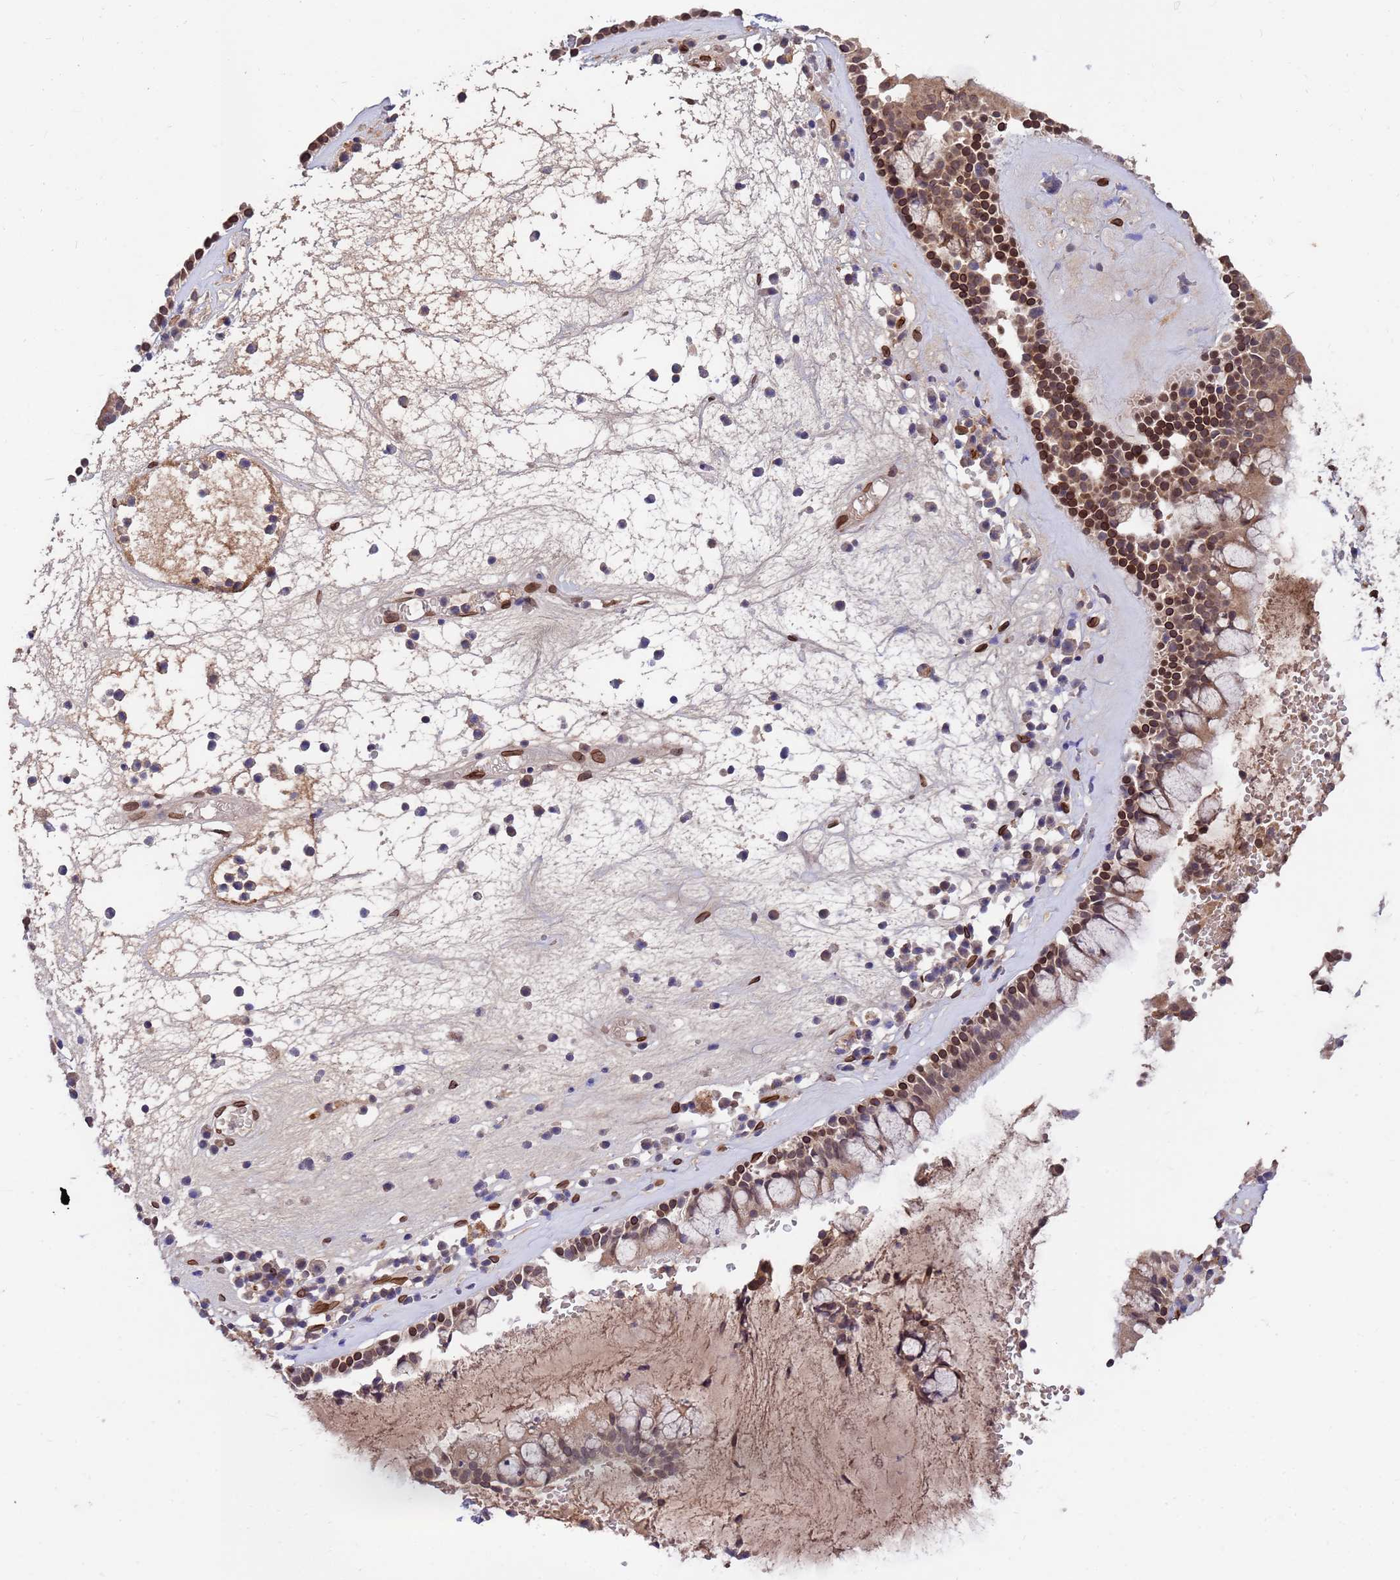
{"staining": {"intensity": "moderate", "quantity": ">75%", "location": "nuclear"}, "tissue": "nasopharynx", "cell_type": "Respiratory epithelial cells", "image_type": "normal", "snomed": [{"axis": "morphology", "description": "Normal tissue, NOS"}, {"axis": "morphology", "description": "Inflammation, NOS"}, {"axis": "topography", "description": "Nasopharynx"}], "caption": "Nasopharynx stained with IHC displays moderate nuclear positivity in approximately >75% of respiratory epithelial cells. The protein of interest is stained brown, and the nuclei are stained in blue (DAB IHC with brightfield microscopy, high magnification).", "gene": "GPR135", "patient": {"sex": "male", "age": 70}}